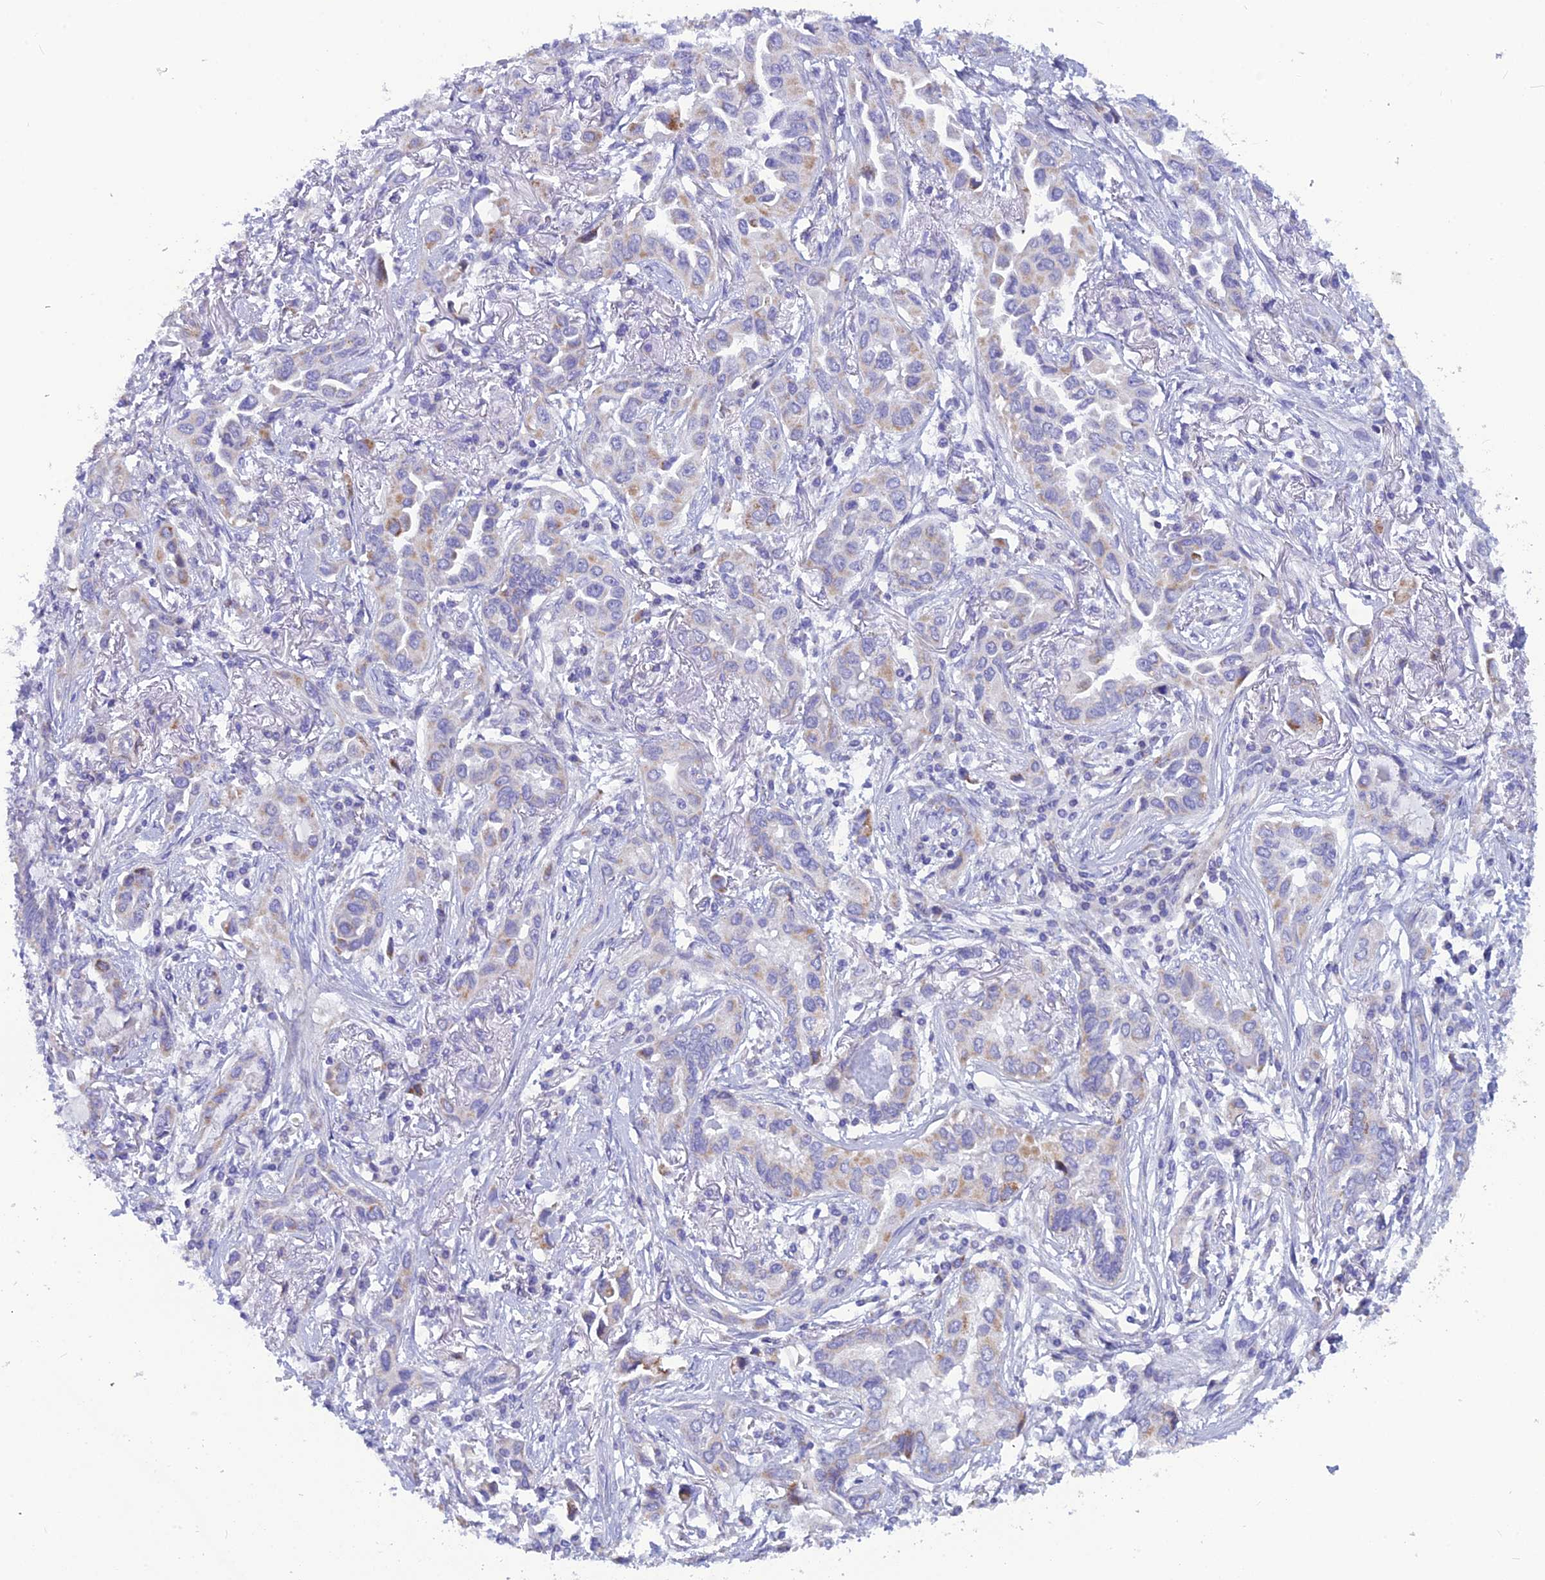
{"staining": {"intensity": "moderate", "quantity": "25%-75%", "location": "cytoplasmic/membranous"}, "tissue": "lung cancer", "cell_type": "Tumor cells", "image_type": "cancer", "snomed": [{"axis": "morphology", "description": "Adenocarcinoma, NOS"}, {"axis": "topography", "description": "Lung"}], "caption": "Adenocarcinoma (lung) tissue reveals moderate cytoplasmic/membranous positivity in about 25%-75% of tumor cells, visualized by immunohistochemistry.", "gene": "POMGNT1", "patient": {"sex": "female", "age": 76}}